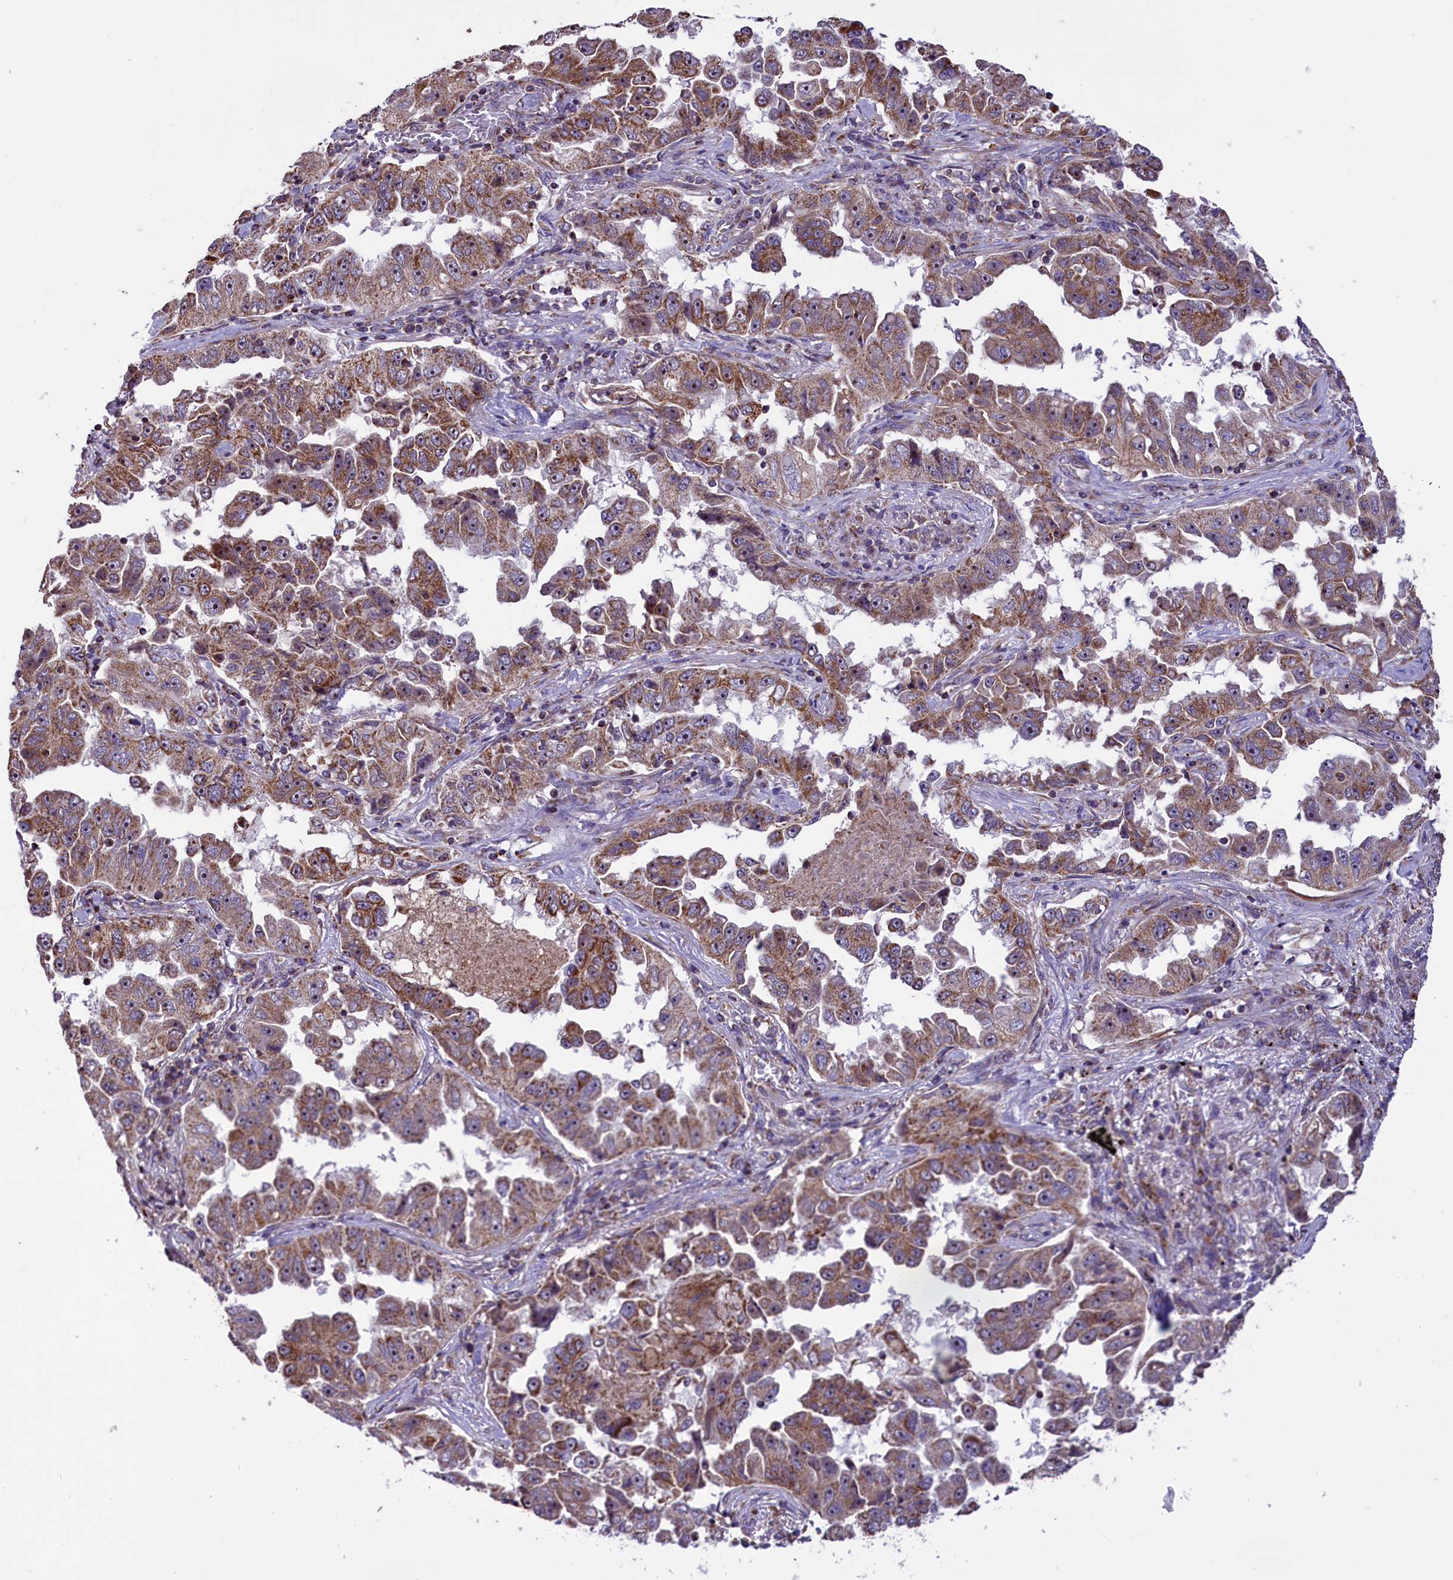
{"staining": {"intensity": "moderate", "quantity": ">75%", "location": "cytoplasmic/membranous"}, "tissue": "lung cancer", "cell_type": "Tumor cells", "image_type": "cancer", "snomed": [{"axis": "morphology", "description": "Adenocarcinoma, NOS"}, {"axis": "topography", "description": "Lung"}], "caption": "Protein staining of adenocarcinoma (lung) tissue exhibits moderate cytoplasmic/membranous positivity in about >75% of tumor cells.", "gene": "GLRX5", "patient": {"sex": "female", "age": 51}}